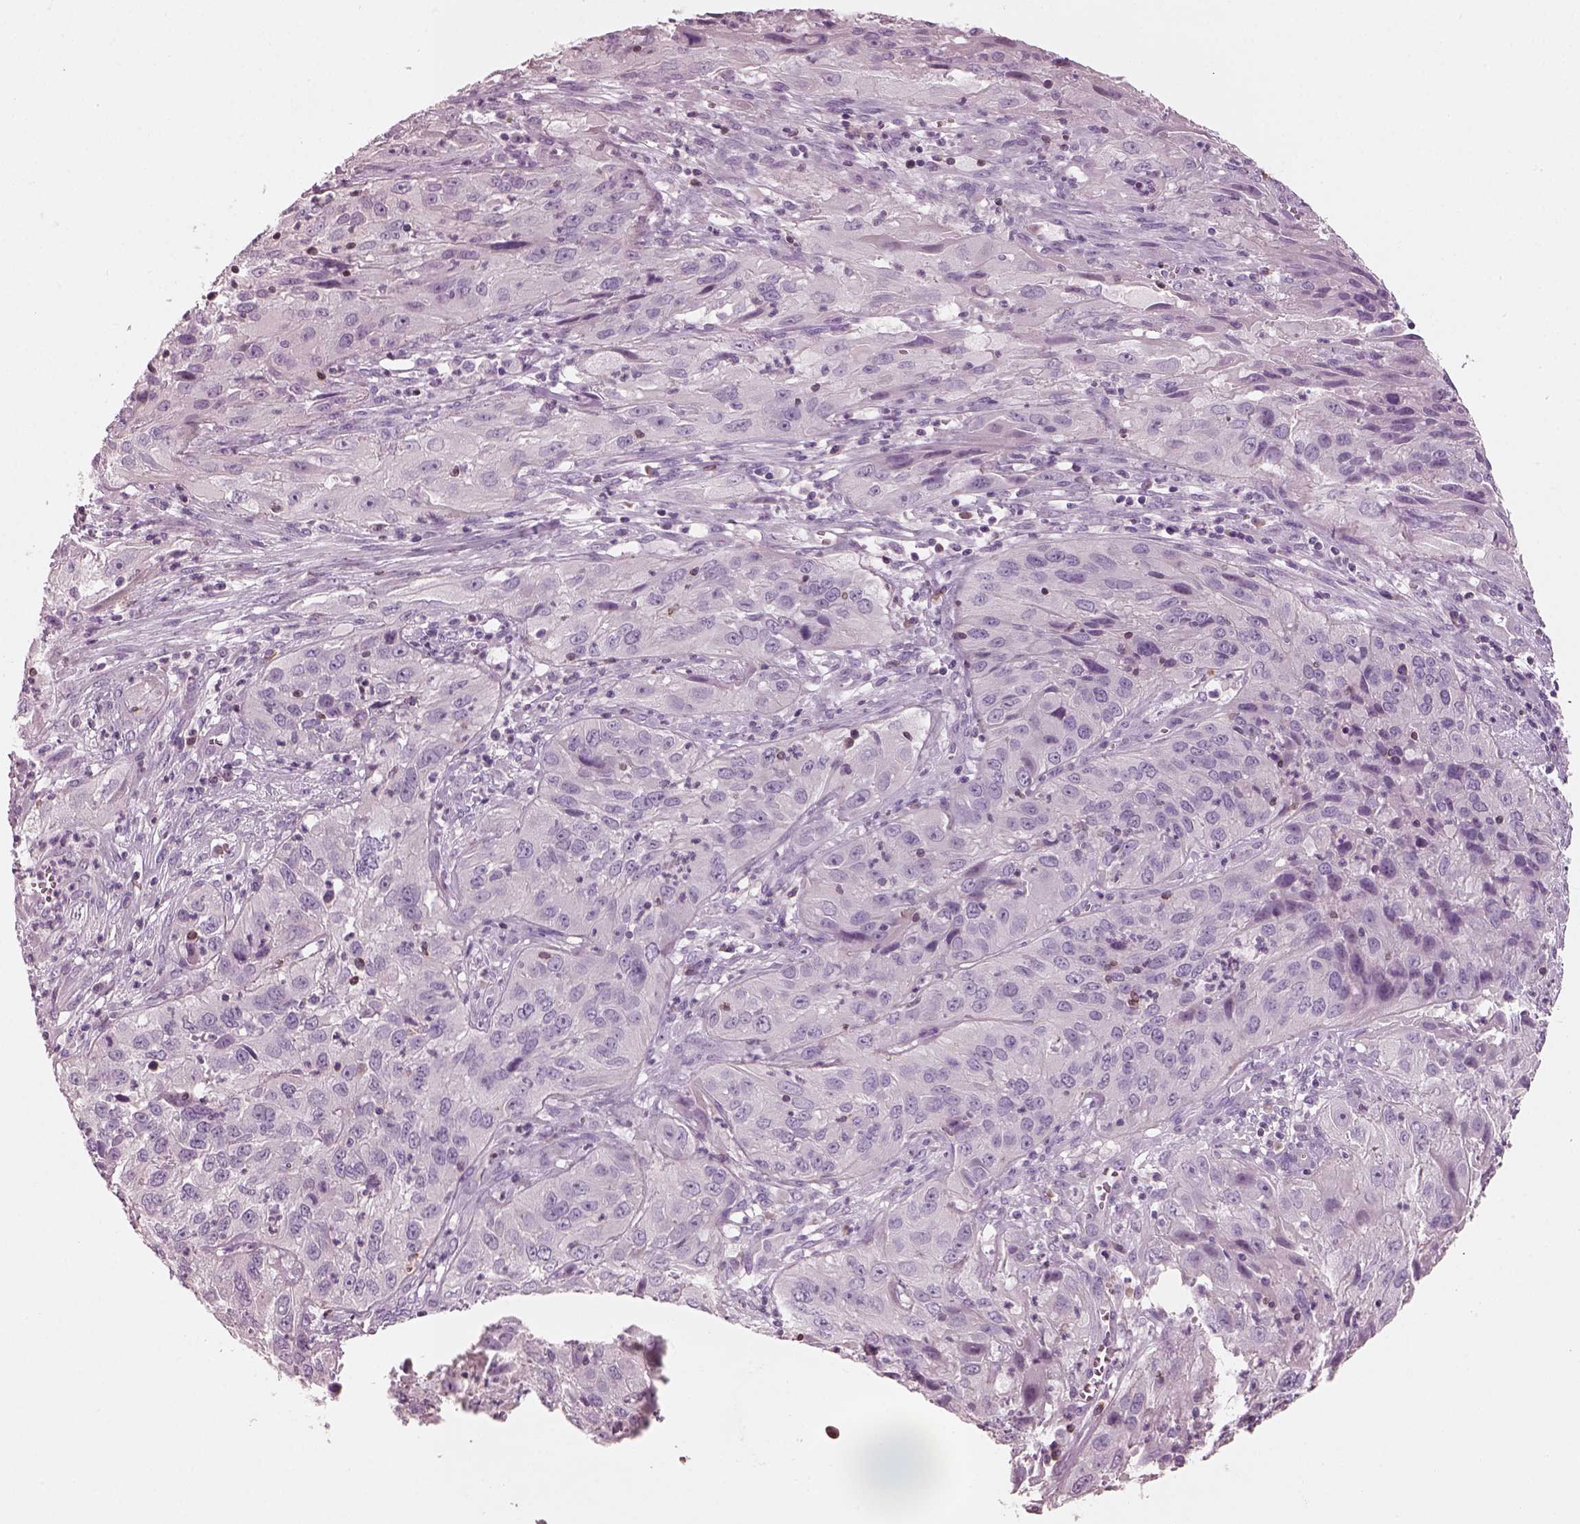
{"staining": {"intensity": "negative", "quantity": "none", "location": "none"}, "tissue": "cervical cancer", "cell_type": "Tumor cells", "image_type": "cancer", "snomed": [{"axis": "morphology", "description": "Squamous cell carcinoma, NOS"}, {"axis": "topography", "description": "Cervix"}], "caption": "DAB (3,3'-diaminobenzidine) immunohistochemical staining of human cervical cancer (squamous cell carcinoma) demonstrates no significant staining in tumor cells. (Immunohistochemistry (ihc), brightfield microscopy, high magnification).", "gene": "SLC27A2", "patient": {"sex": "female", "age": 32}}